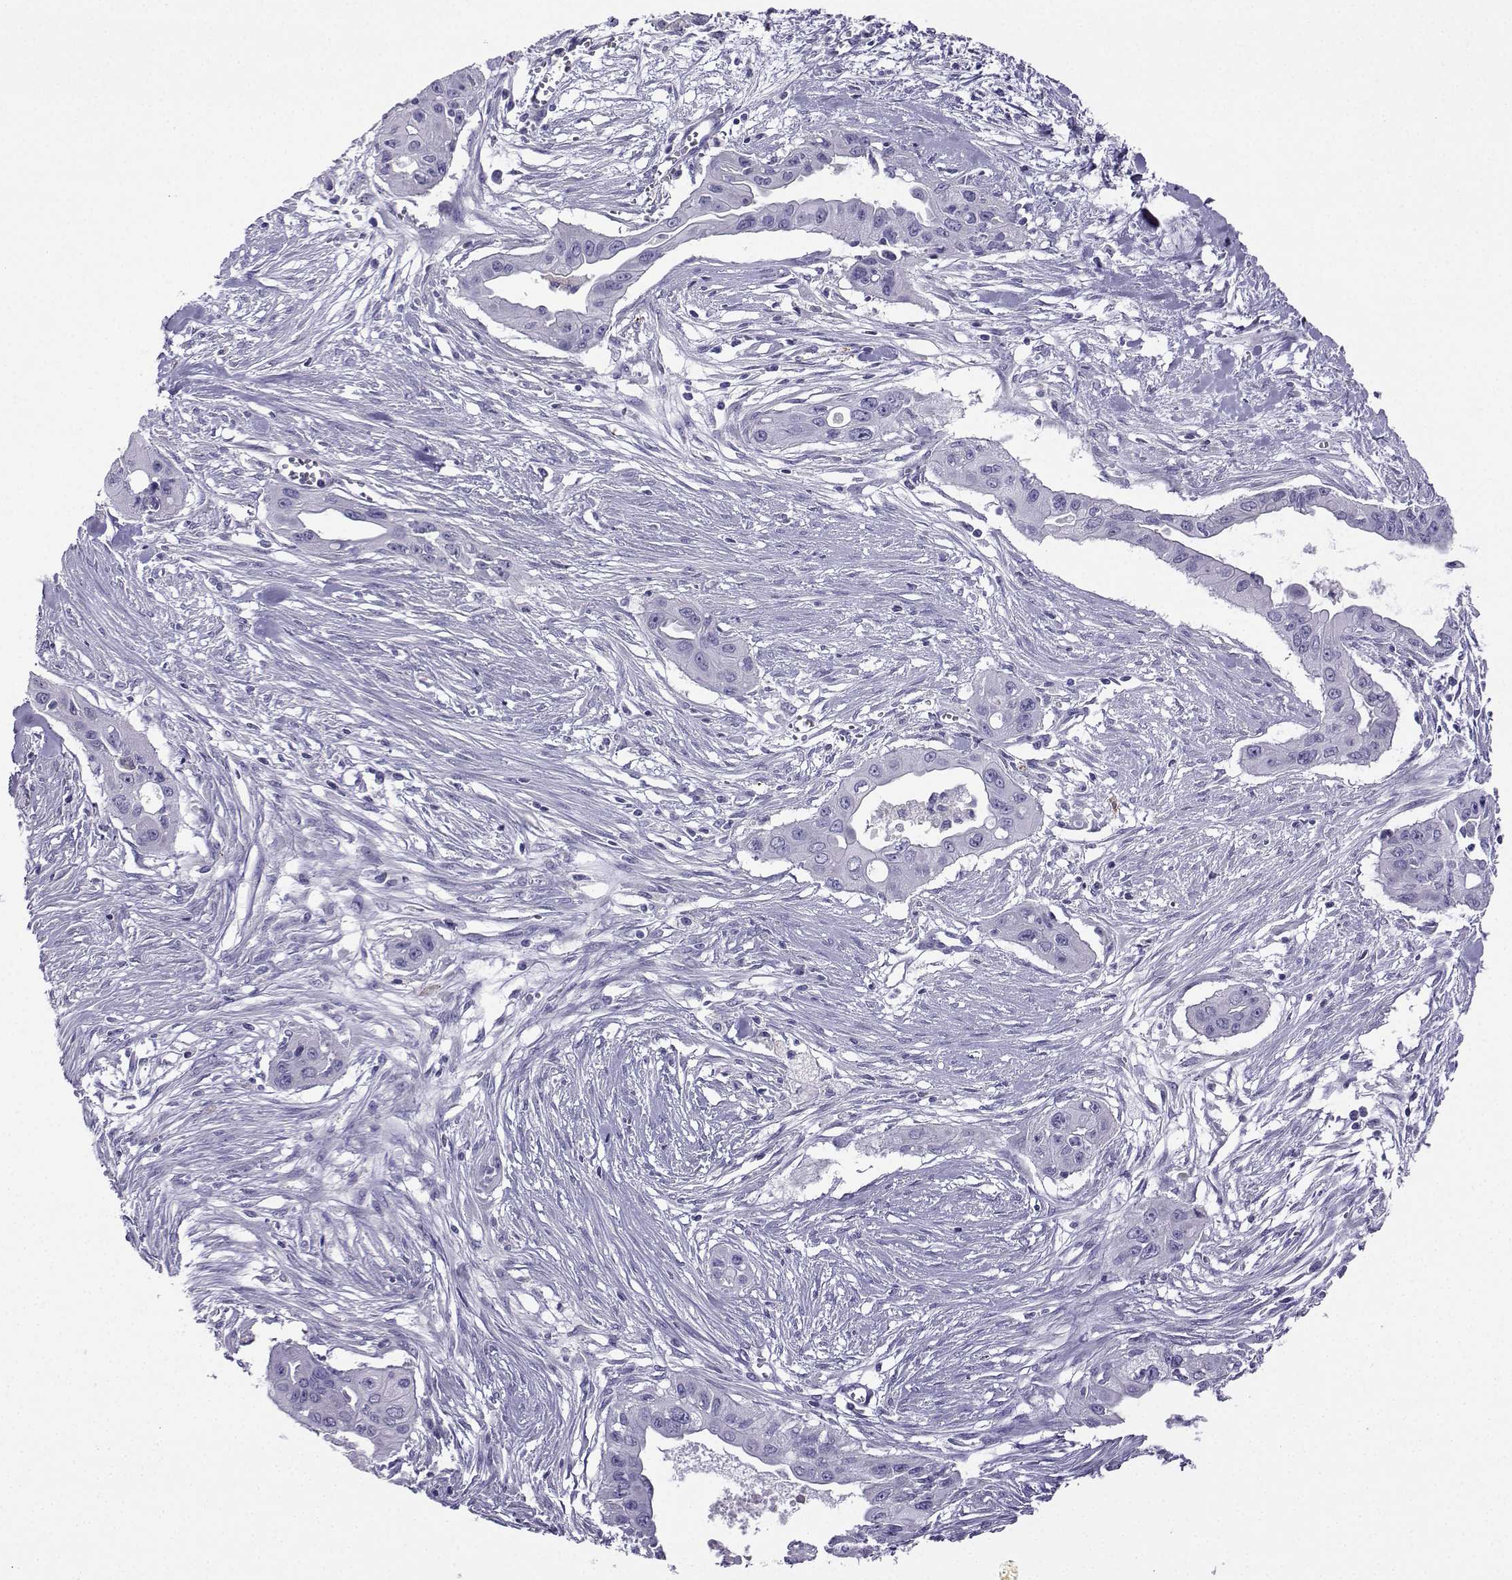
{"staining": {"intensity": "negative", "quantity": "none", "location": "none"}, "tissue": "pancreatic cancer", "cell_type": "Tumor cells", "image_type": "cancer", "snomed": [{"axis": "morphology", "description": "Adenocarcinoma, NOS"}, {"axis": "topography", "description": "Pancreas"}], "caption": "IHC micrograph of adenocarcinoma (pancreatic) stained for a protein (brown), which shows no expression in tumor cells.", "gene": "LINGO1", "patient": {"sex": "male", "age": 60}}